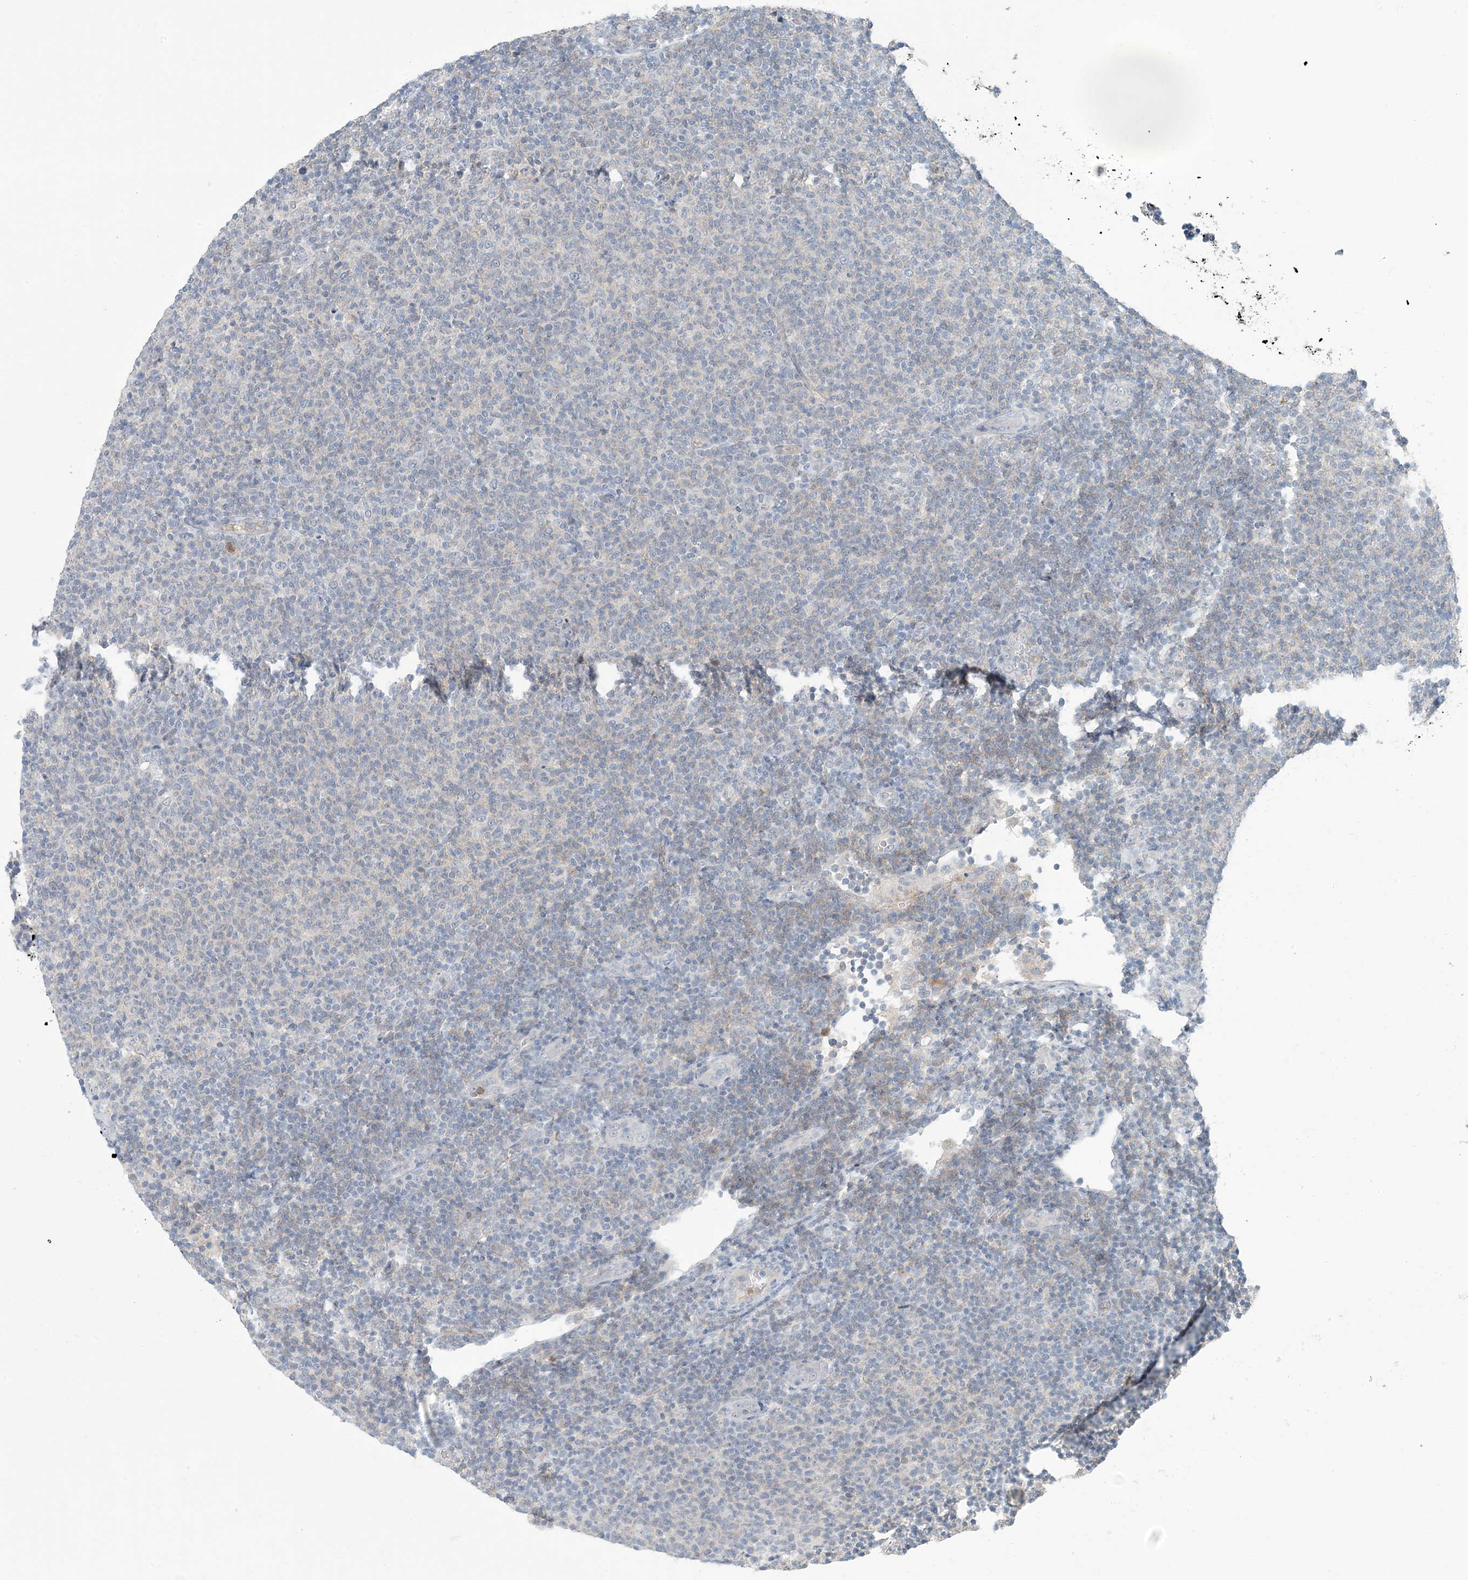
{"staining": {"intensity": "negative", "quantity": "none", "location": "none"}, "tissue": "lymphoma", "cell_type": "Tumor cells", "image_type": "cancer", "snomed": [{"axis": "morphology", "description": "Malignant lymphoma, non-Hodgkin's type, Low grade"}, {"axis": "topography", "description": "Lymph node"}], "caption": "DAB immunohistochemical staining of lymphoma reveals no significant positivity in tumor cells. (DAB IHC with hematoxylin counter stain).", "gene": "EPHA4", "patient": {"sex": "male", "age": 66}}